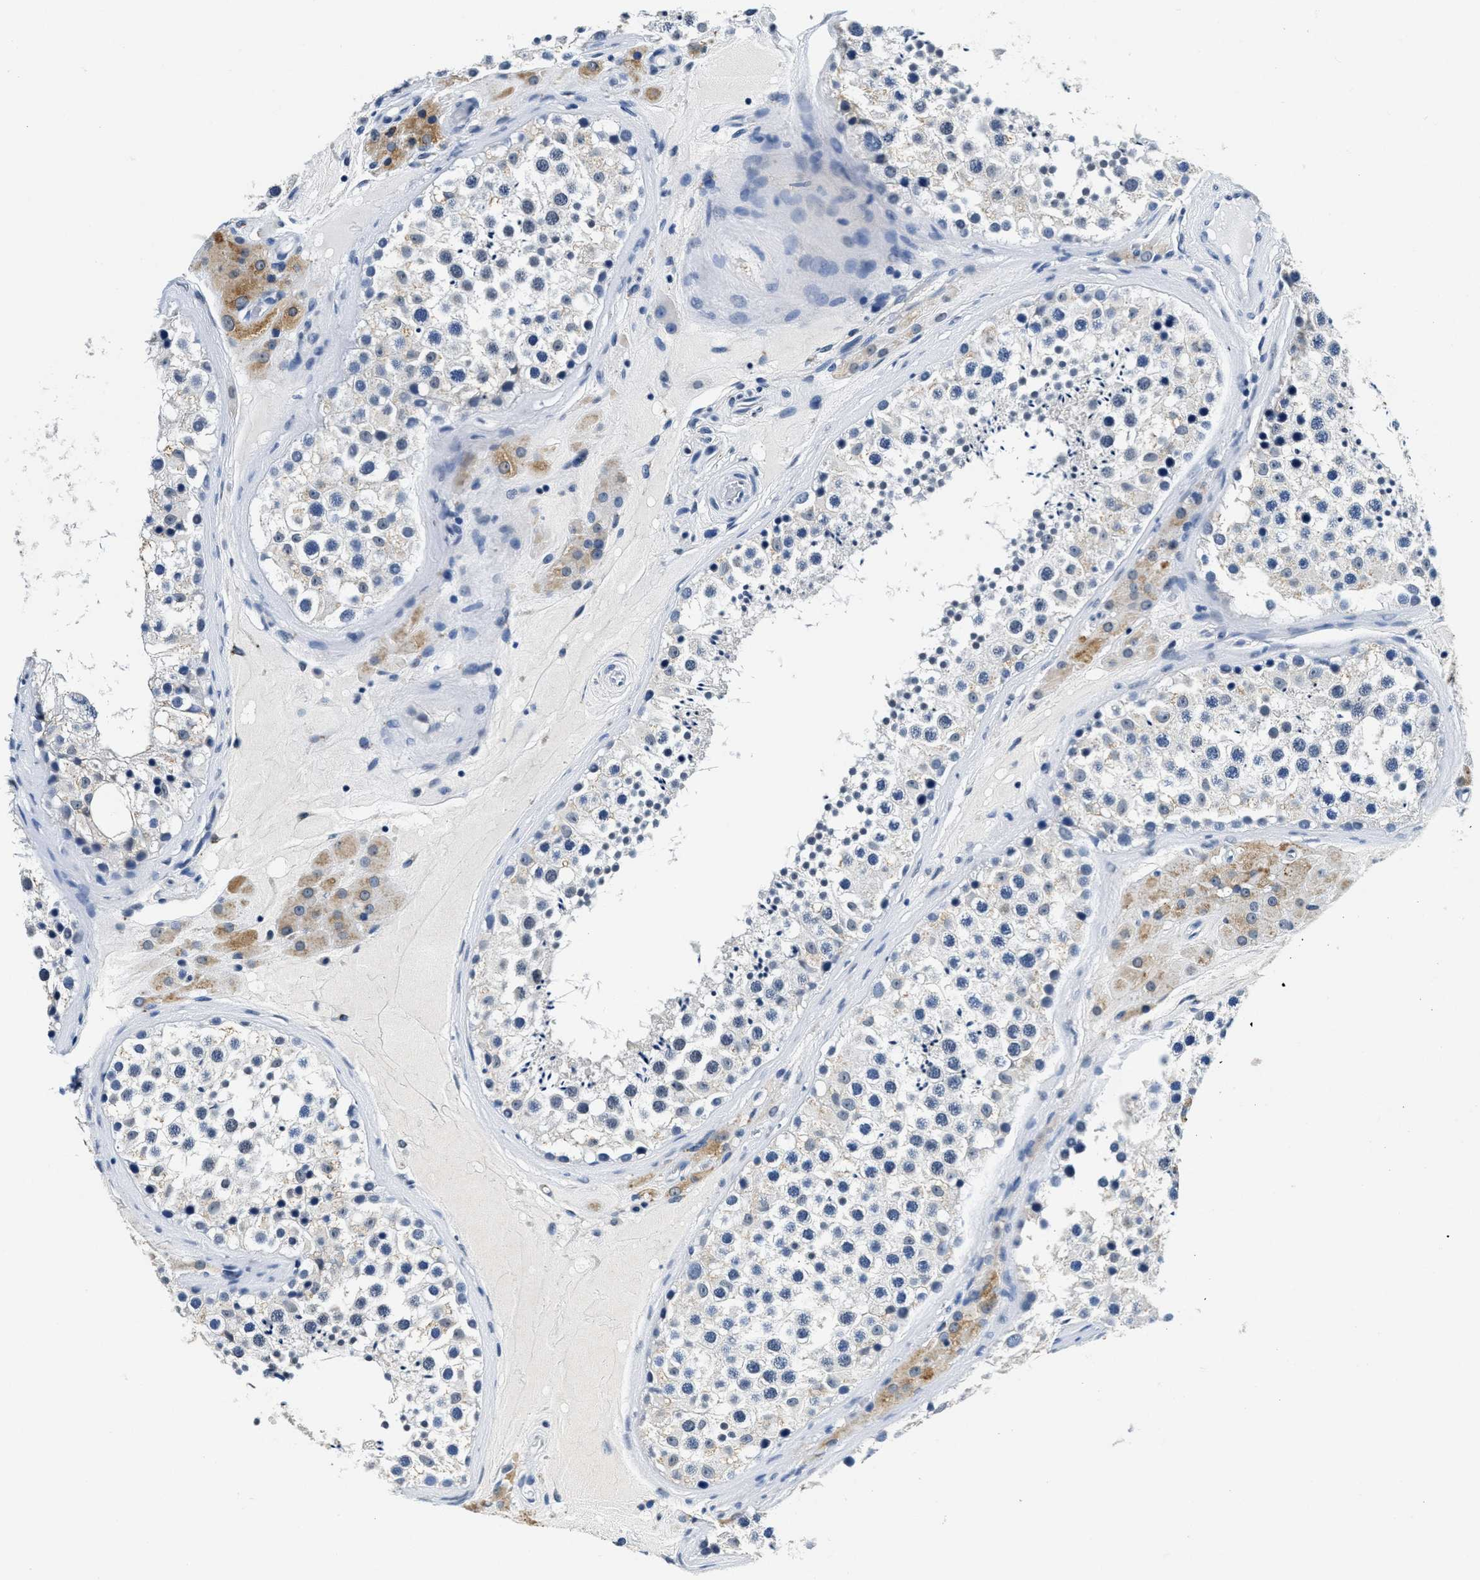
{"staining": {"intensity": "negative", "quantity": "none", "location": "none"}, "tissue": "testis", "cell_type": "Cells in seminiferous ducts", "image_type": "normal", "snomed": [{"axis": "morphology", "description": "Normal tissue, NOS"}, {"axis": "topography", "description": "Testis"}], "caption": "The IHC image has no significant positivity in cells in seminiferous ducts of testis.", "gene": "HS3ST2", "patient": {"sex": "male", "age": 46}}